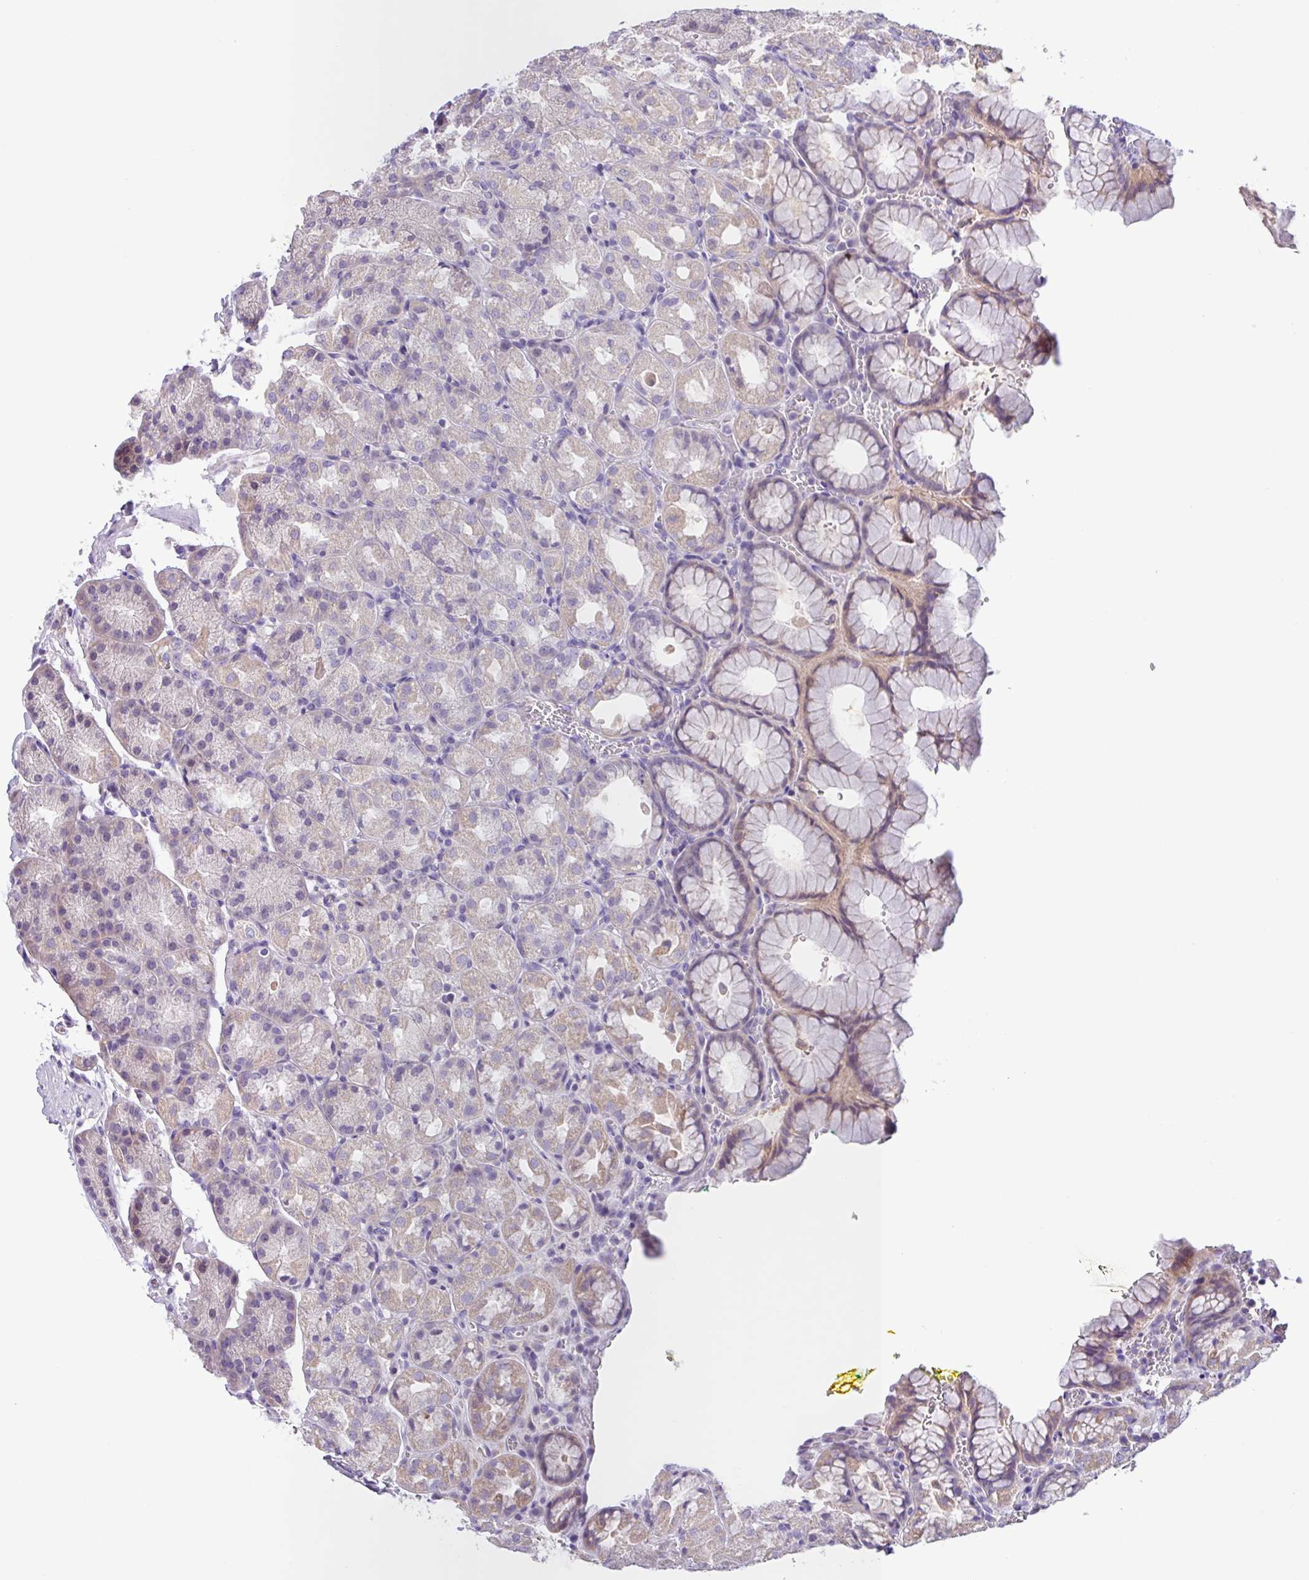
{"staining": {"intensity": "weak", "quantity": "<25%", "location": "cytoplasmic/membranous"}, "tissue": "stomach", "cell_type": "Glandular cells", "image_type": "normal", "snomed": [{"axis": "morphology", "description": "Normal tissue, NOS"}, {"axis": "topography", "description": "Stomach, upper"}], "caption": "An image of human stomach is negative for staining in glandular cells. (Stains: DAB (3,3'-diaminobenzidine) immunohistochemistry (IHC) with hematoxylin counter stain, Microscopy: brightfield microscopy at high magnification).", "gene": "SFTPB", "patient": {"sex": "female", "age": 81}}